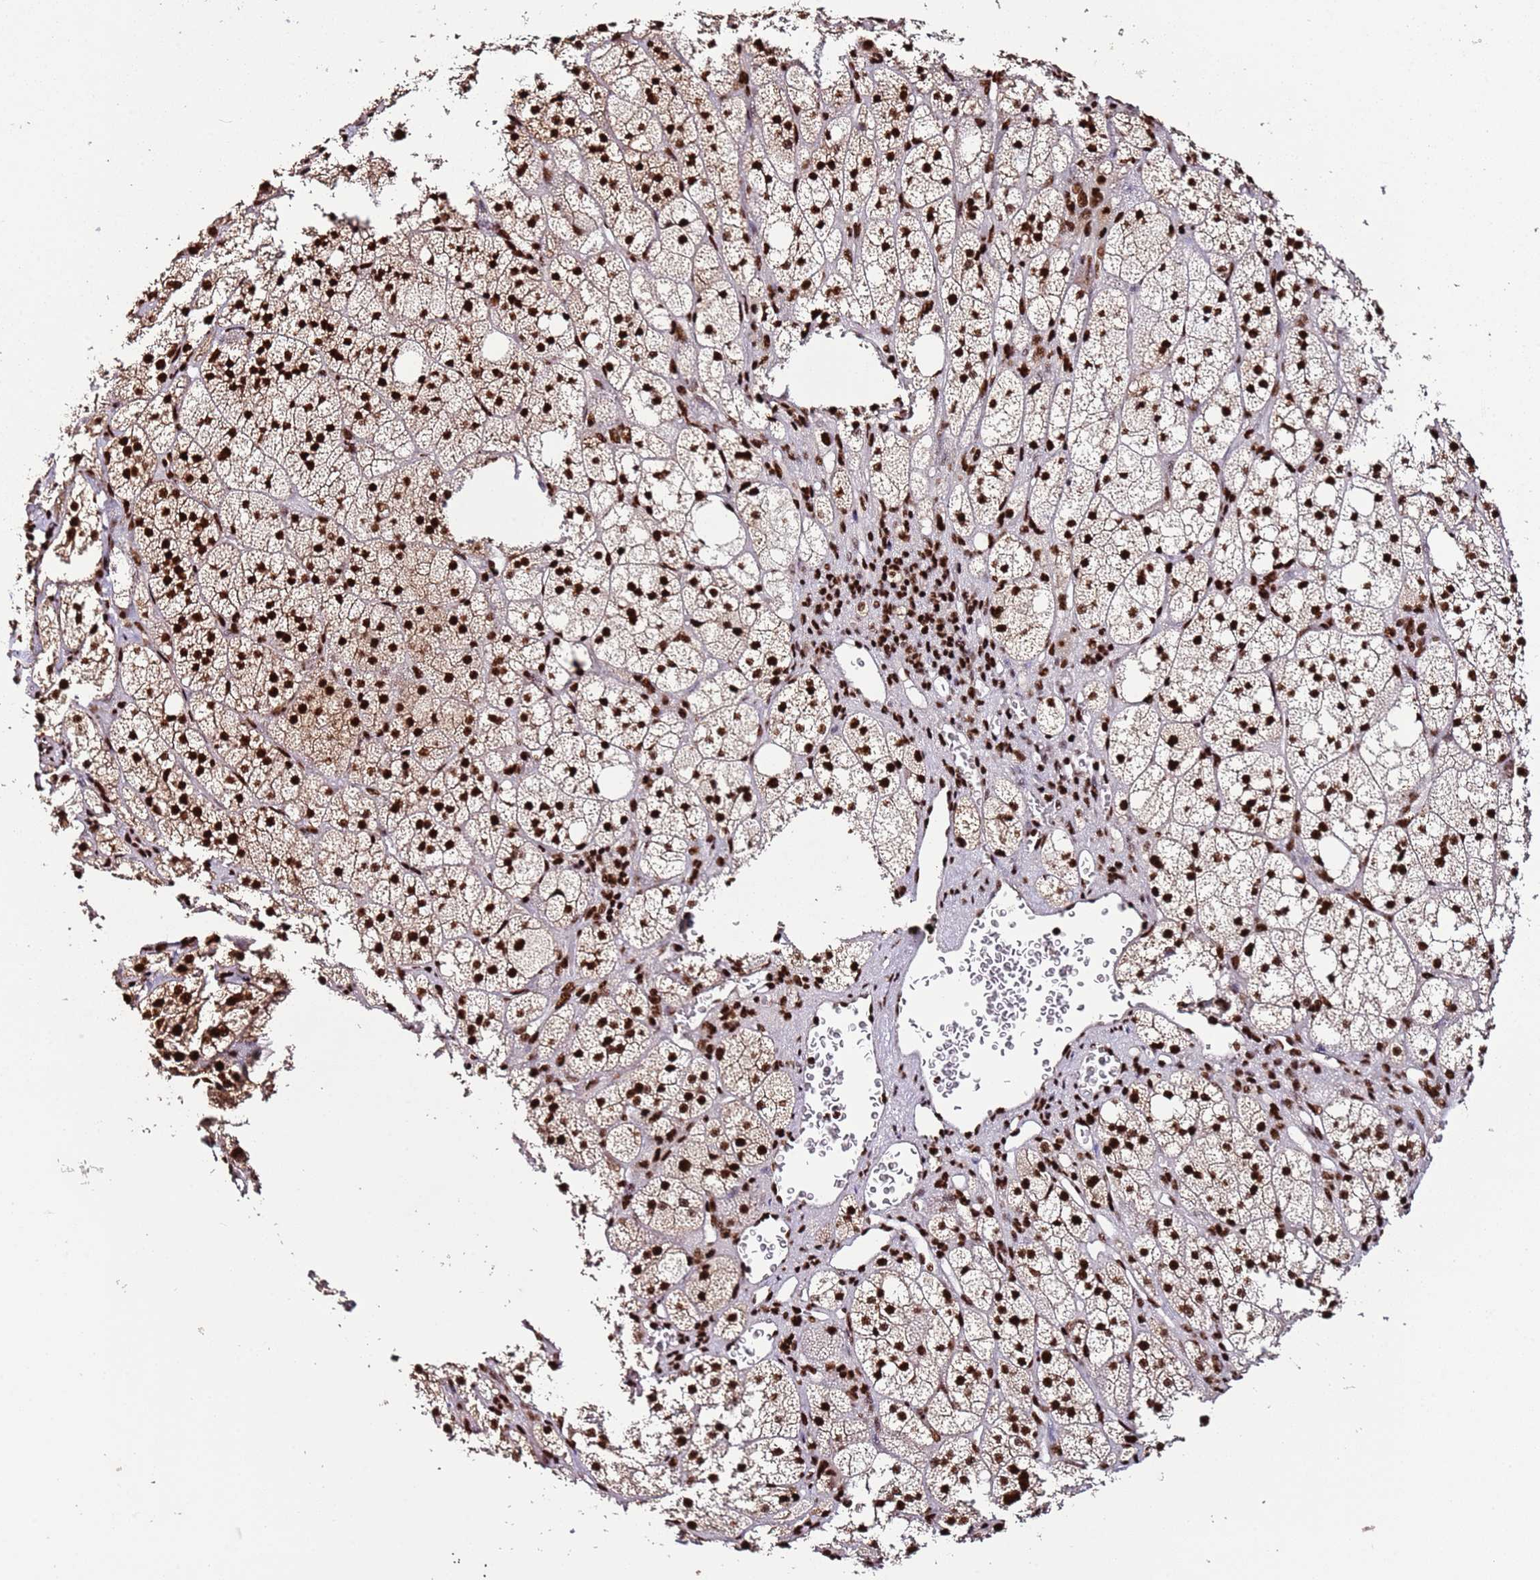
{"staining": {"intensity": "strong", "quantity": ">75%", "location": "nuclear"}, "tissue": "adrenal gland", "cell_type": "Glandular cells", "image_type": "normal", "snomed": [{"axis": "morphology", "description": "Normal tissue, NOS"}, {"axis": "topography", "description": "Adrenal gland"}], "caption": "Protein analysis of normal adrenal gland shows strong nuclear expression in approximately >75% of glandular cells. The protein is stained brown, and the nuclei are stained in blue (DAB (3,3'-diaminobenzidine) IHC with brightfield microscopy, high magnification).", "gene": "C6orf226", "patient": {"sex": "male", "age": 61}}